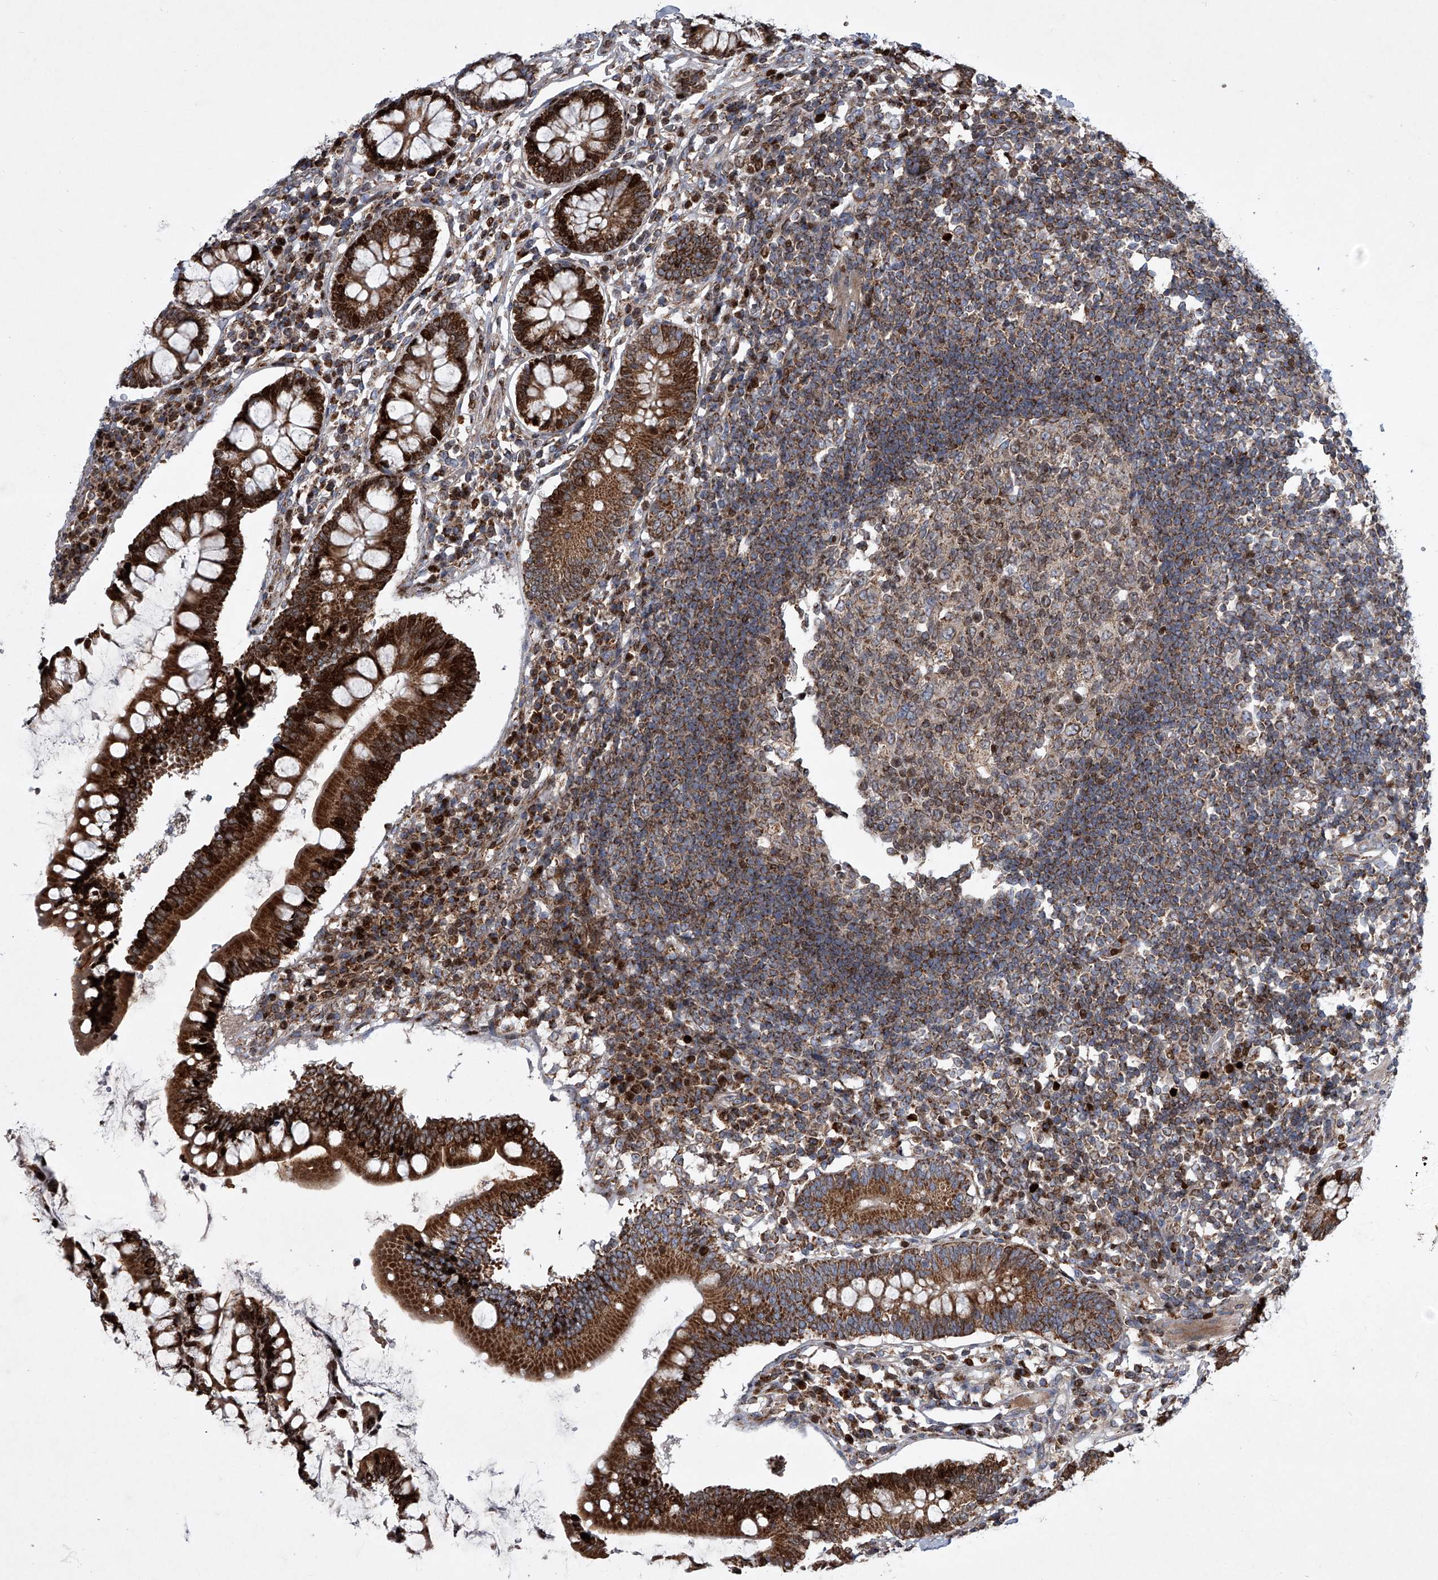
{"staining": {"intensity": "weak", "quantity": ">75%", "location": "cytoplasmic/membranous"}, "tissue": "colon", "cell_type": "Endothelial cells", "image_type": "normal", "snomed": [{"axis": "morphology", "description": "Normal tissue, NOS"}, {"axis": "topography", "description": "Colon"}], "caption": "Immunohistochemical staining of normal human colon reveals low levels of weak cytoplasmic/membranous staining in about >75% of endothelial cells. Nuclei are stained in blue.", "gene": "STRADA", "patient": {"sex": "female", "age": 79}}